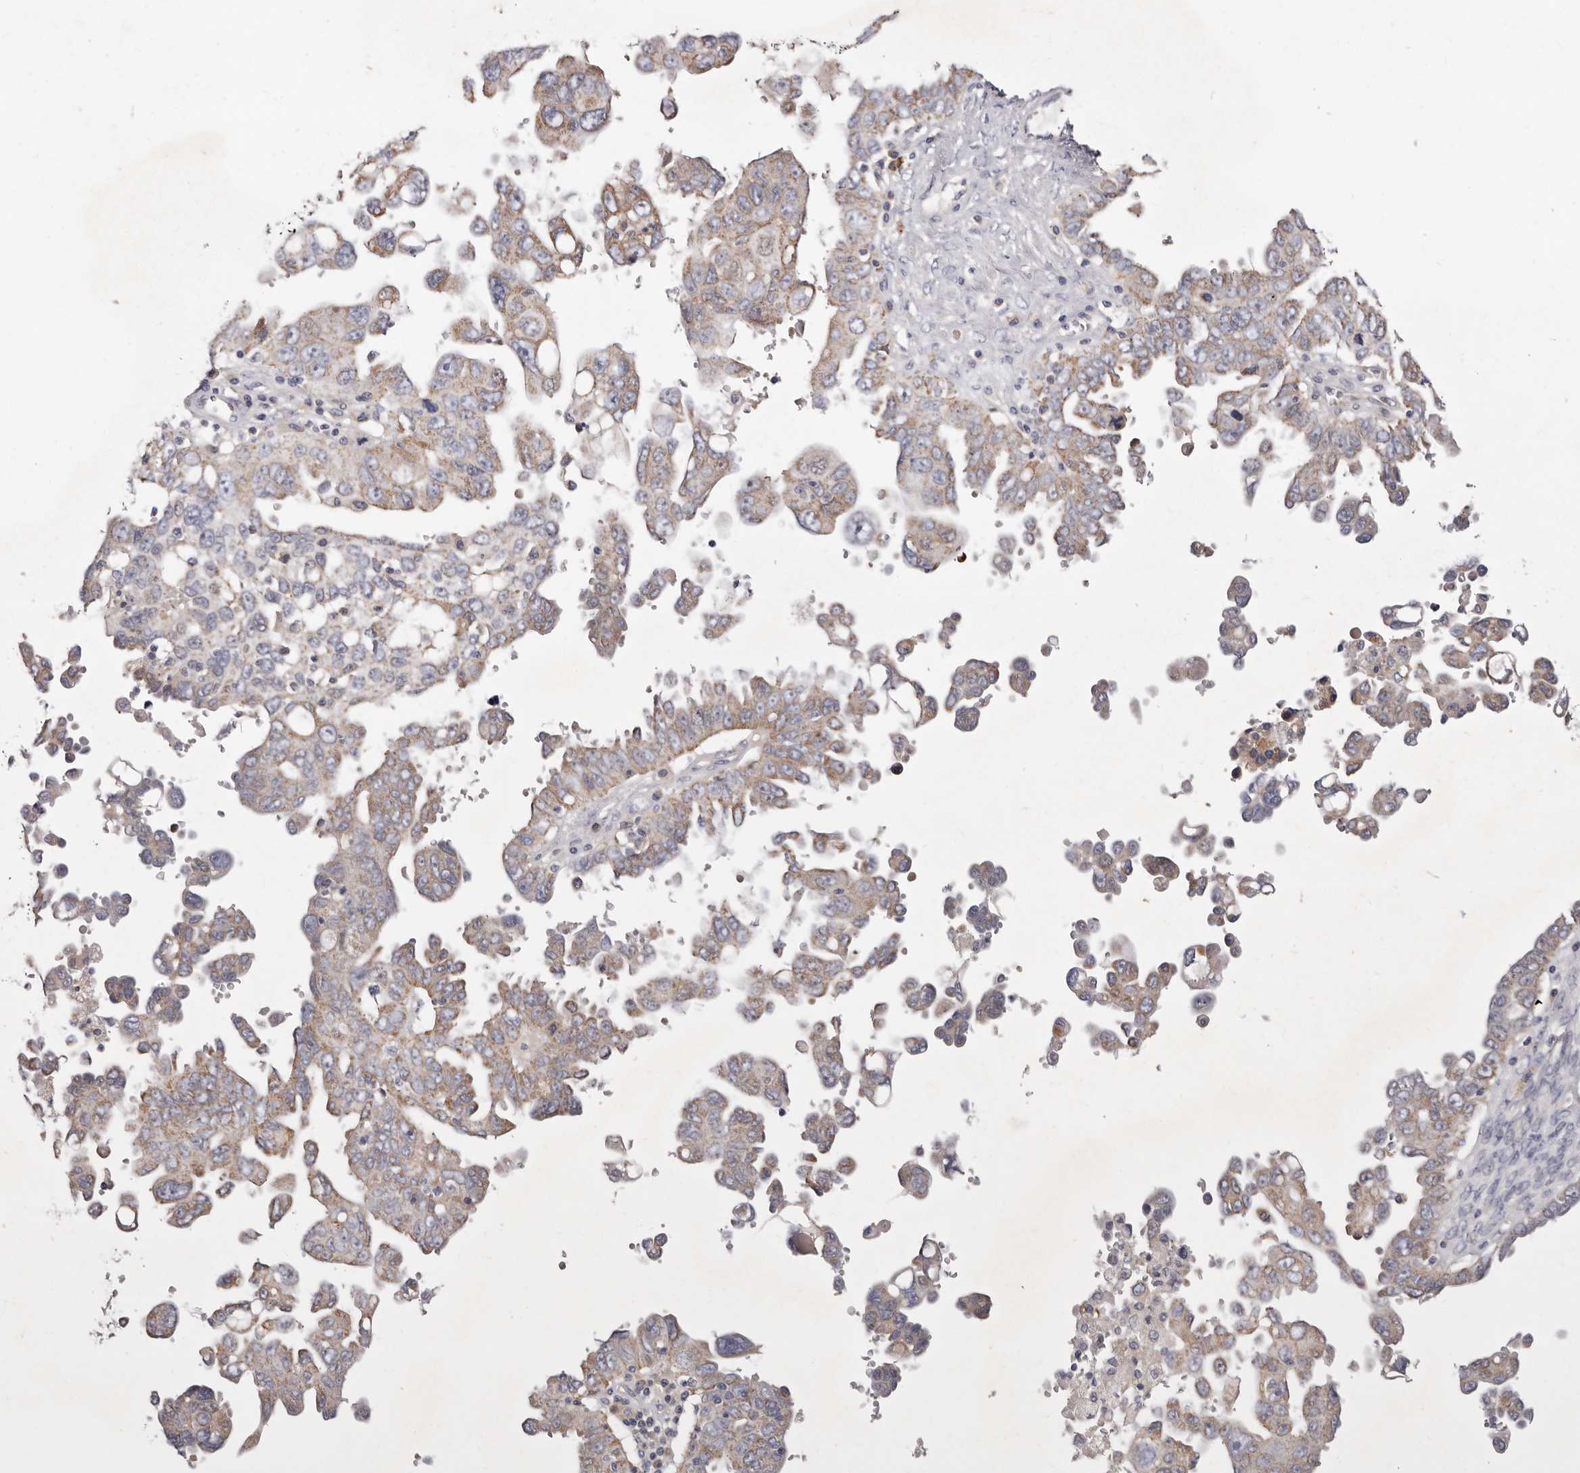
{"staining": {"intensity": "weak", "quantity": ">75%", "location": "cytoplasmic/membranous"}, "tissue": "ovarian cancer", "cell_type": "Tumor cells", "image_type": "cancer", "snomed": [{"axis": "morphology", "description": "Carcinoma, endometroid"}, {"axis": "topography", "description": "Ovary"}], "caption": "DAB immunohistochemical staining of human endometroid carcinoma (ovarian) demonstrates weak cytoplasmic/membranous protein positivity in approximately >75% of tumor cells. (Stains: DAB in brown, nuclei in blue, Microscopy: brightfield microscopy at high magnification).", "gene": "SPTA1", "patient": {"sex": "female", "age": 62}}